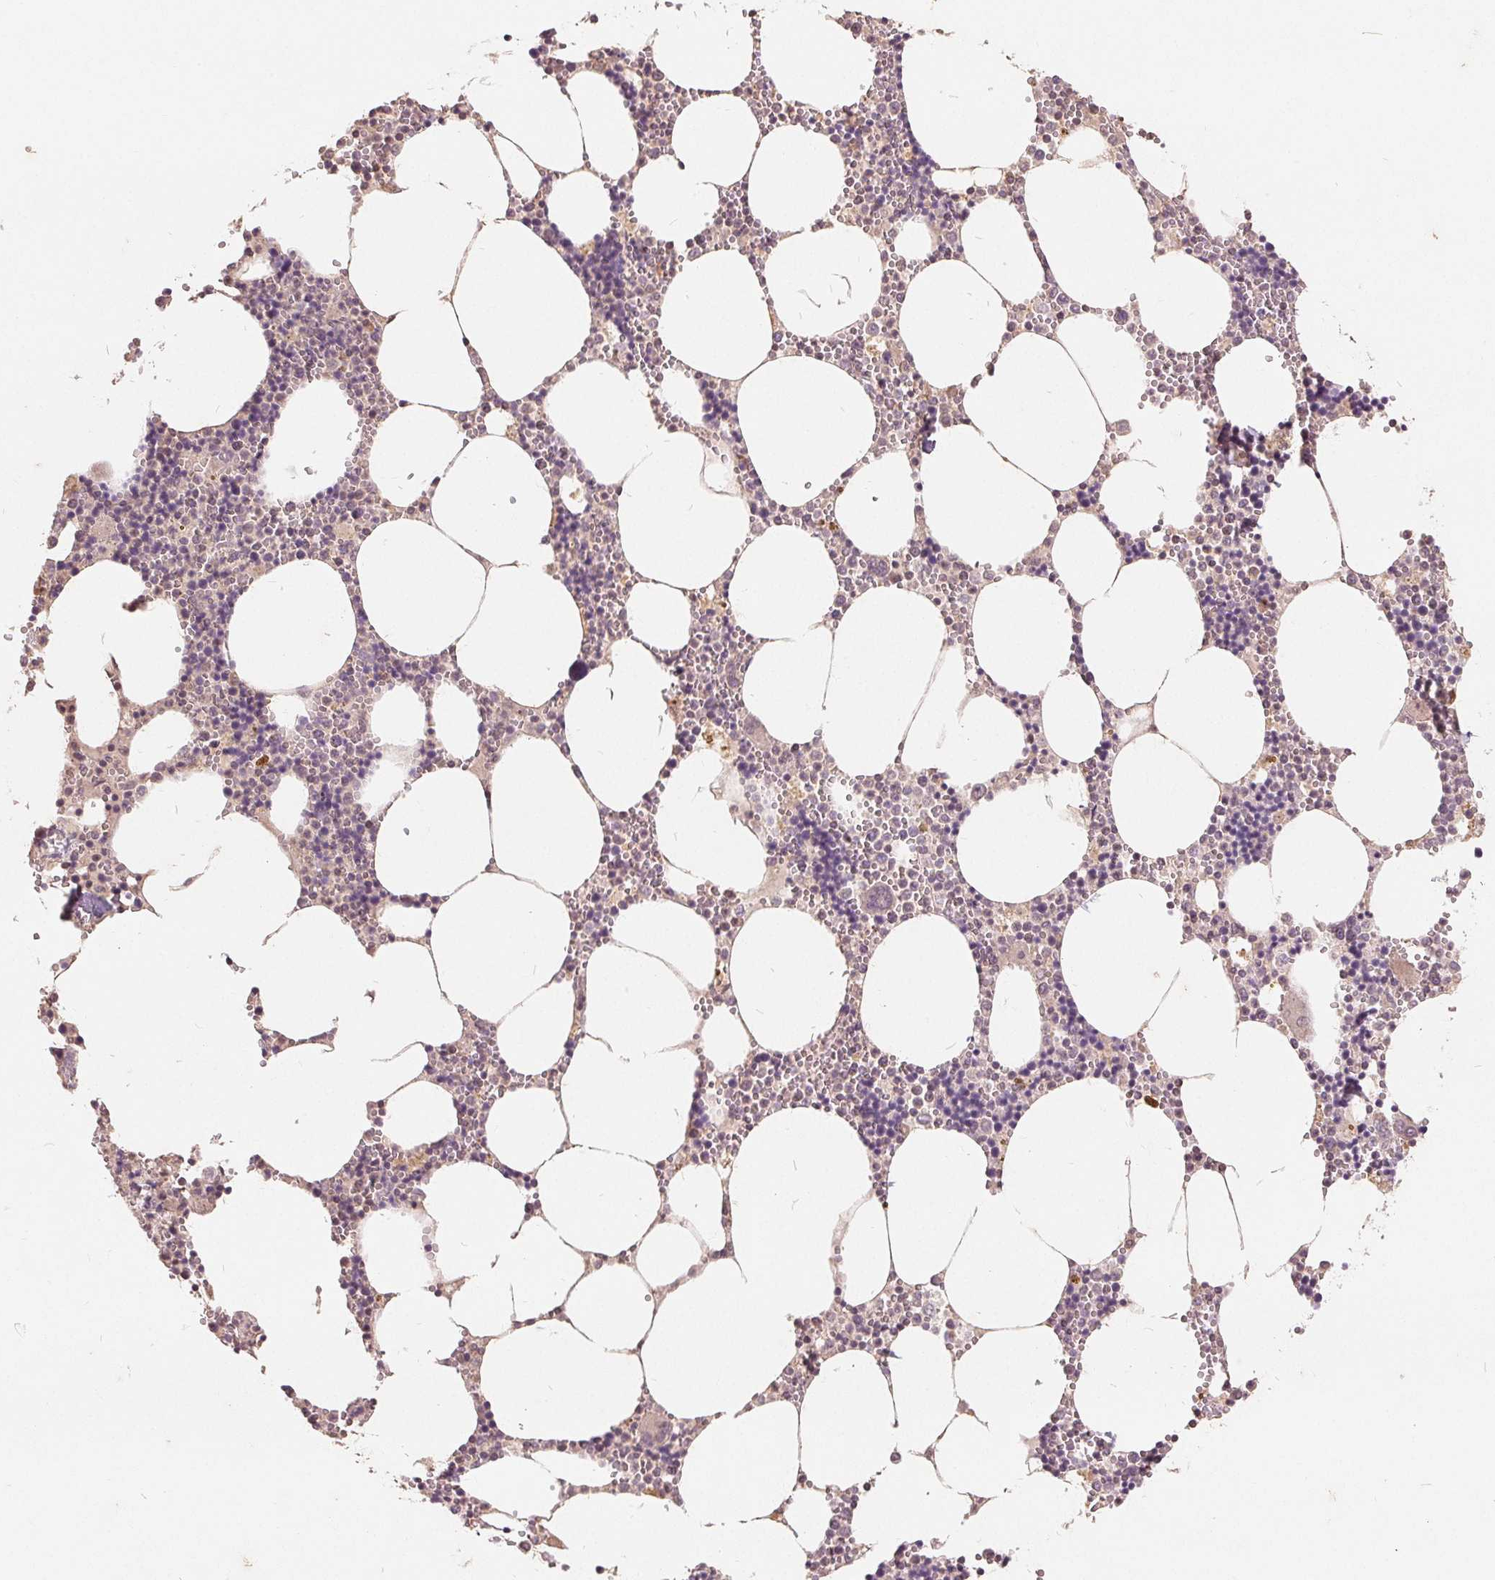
{"staining": {"intensity": "weak", "quantity": "<25%", "location": "cytoplasmic/membranous"}, "tissue": "bone marrow", "cell_type": "Hematopoietic cells", "image_type": "normal", "snomed": [{"axis": "morphology", "description": "Normal tissue, NOS"}, {"axis": "topography", "description": "Bone marrow"}], "caption": "High magnification brightfield microscopy of unremarkable bone marrow stained with DAB (brown) and counterstained with hematoxylin (blue): hematopoietic cells show no significant positivity. Brightfield microscopy of immunohistochemistry (IHC) stained with DAB (brown) and hematoxylin (blue), captured at high magnification.", "gene": "CDIPT", "patient": {"sex": "male", "age": 54}}